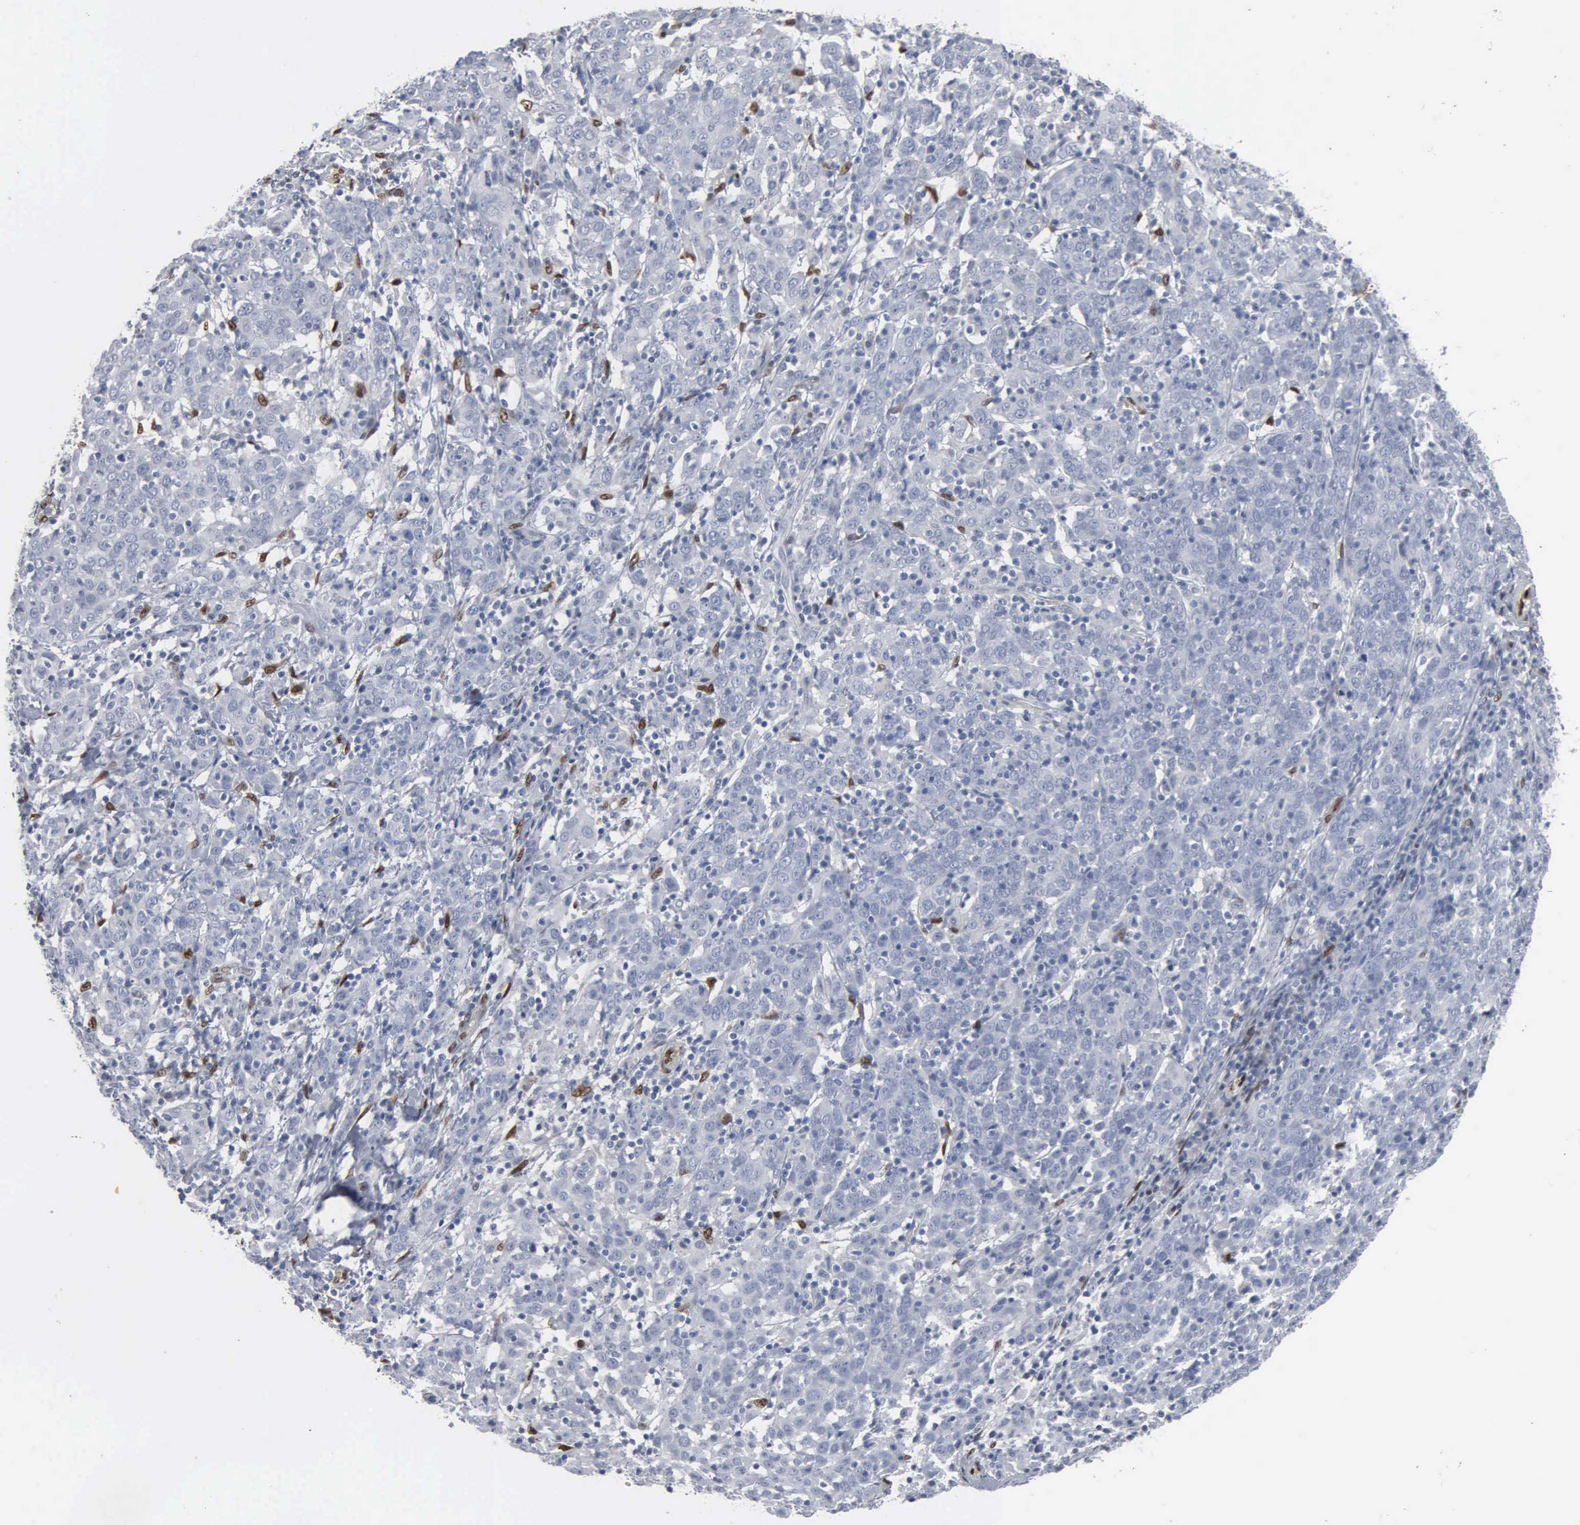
{"staining": {"intensity": "negative", "quantity": "none", "location": "none"}, "tissue": "cervical cancer", "cell_type": "Tumor cells", "image_type": "cancer", "snomed": [{"axis": "morphology", "description": "Normal tissue, NOS"}, {"axis": "morphology", "description": "Squamous cell carcinoma, NOS"}, {"axis": "topography", "description": "Cervix"}], "caption": "Human cervical squamous cell carcinoma stained for a protein using immunohistochemistry shows no expression in tumor cells.", "gene": "FGF2", "patient": {"sex": "female", "age": 67}}